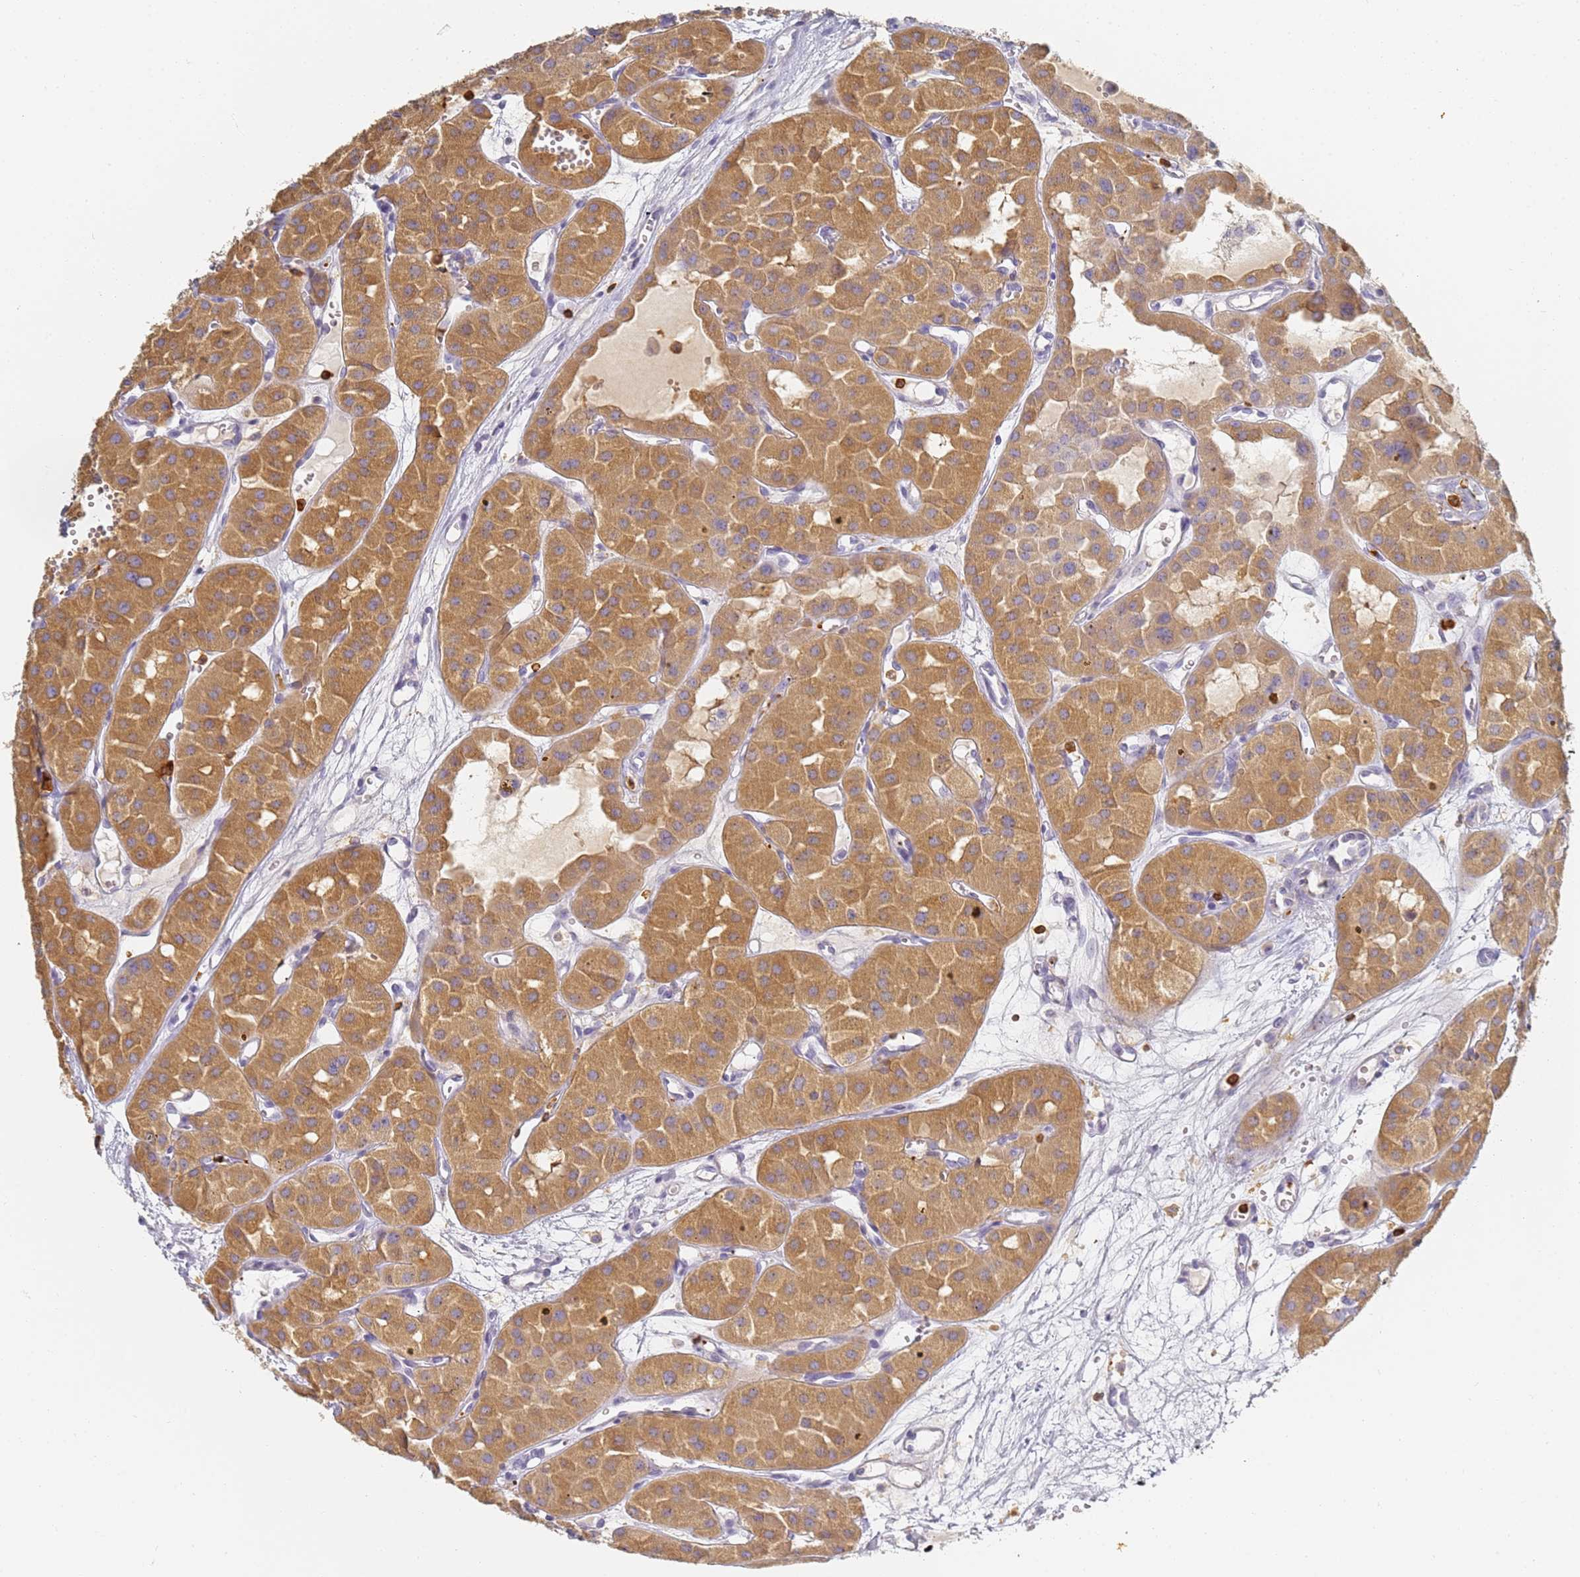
{"staining": {"intensity": "moderate", "quantity": ">75%", "location": "cytoplasmic/membranous"}, "tissue": "renal cancer", "cell_type": "Tumor cells", "image_type": "cancer", "snomed": [{"axis": "morphology", "description": "Carcinoma, NOS"}, {"axis": "topography", "description": "Kidney"}], "caption": "Moderate cytoplasmic/membranous staining for a protein is identified in about >75% of tumor cells of carcinoma (renal) using immunohistochemistry.", "gene": "BIN2", "patient": {"sex": "female", "age": 75}}